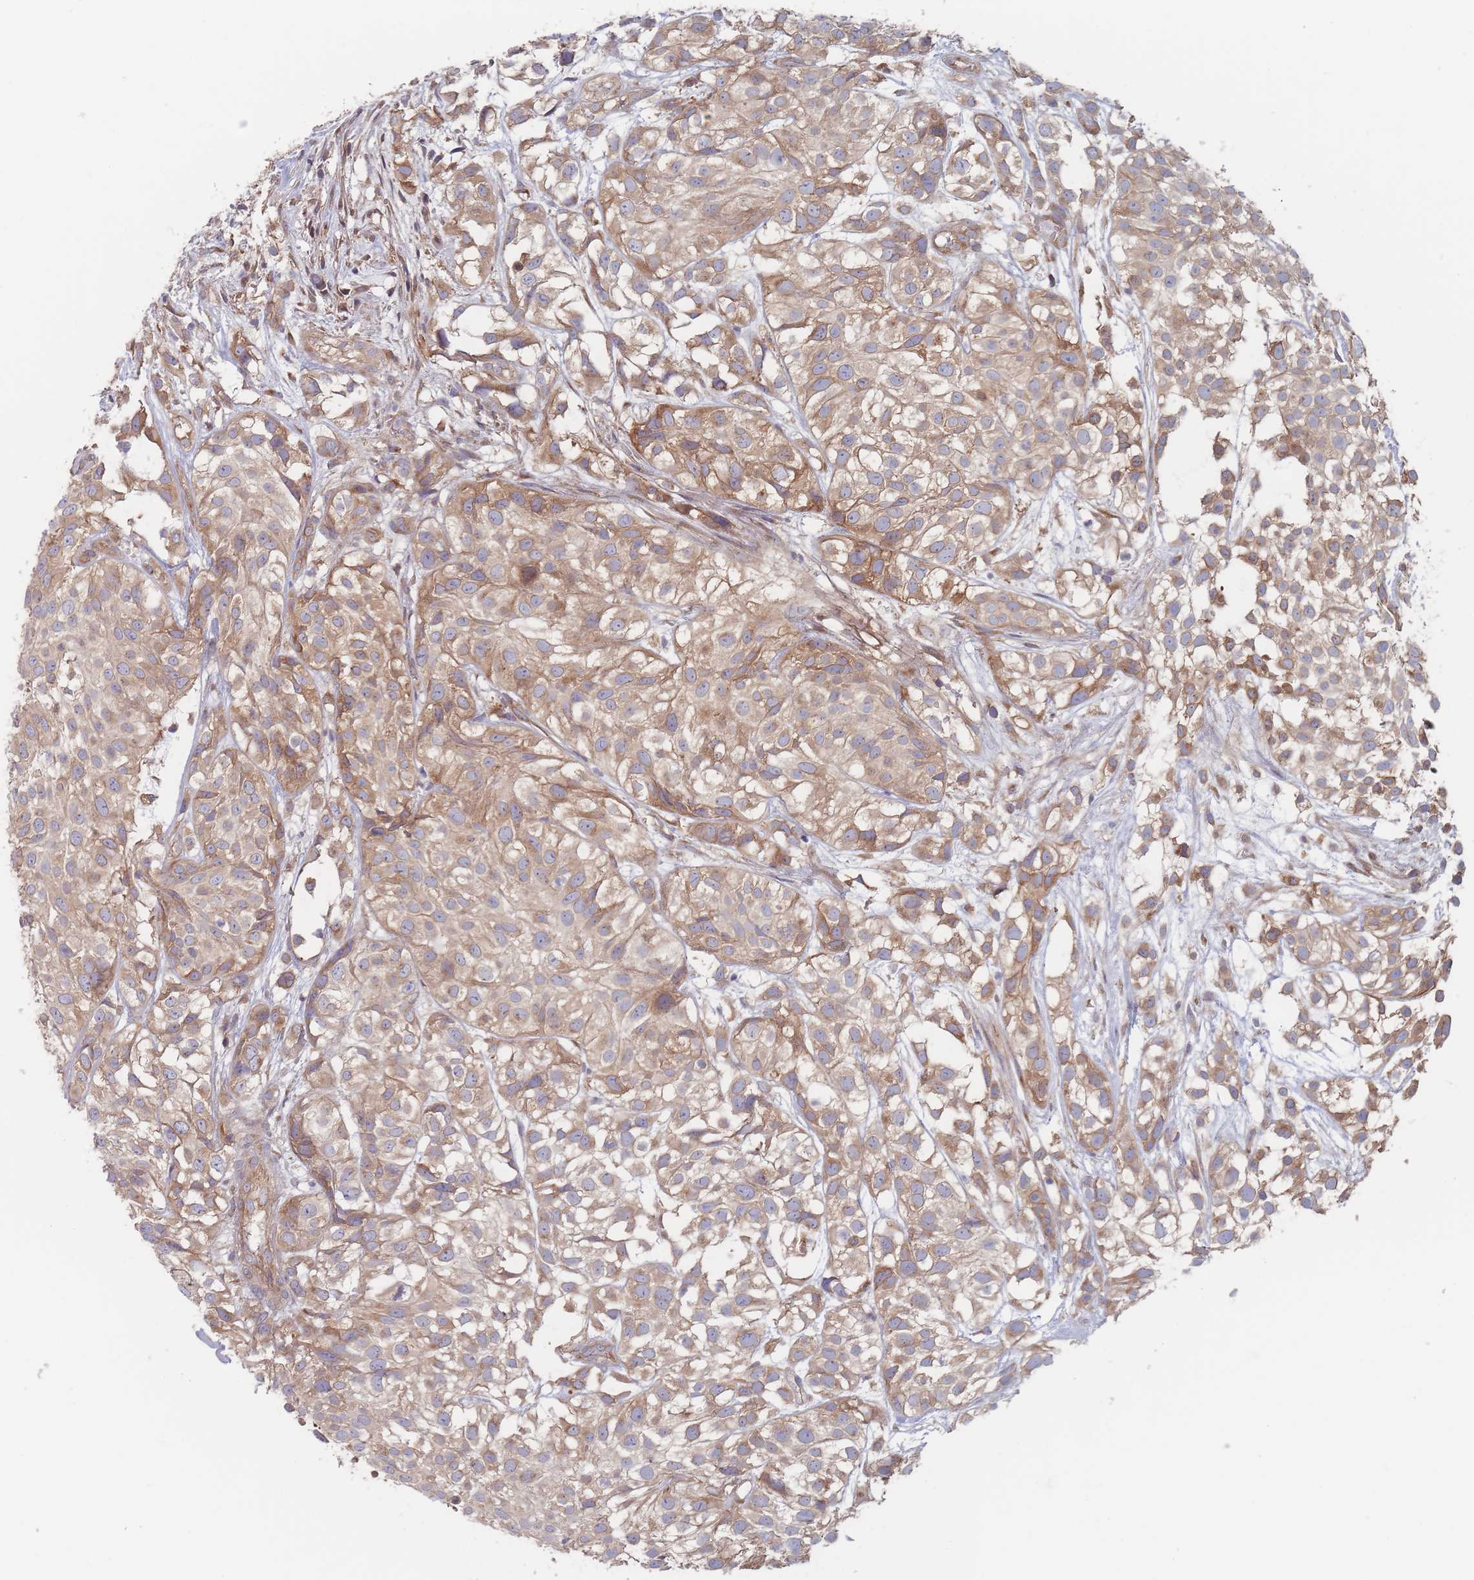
{"staining": {"intensity": "moderate", "quantity": ">75%", "location": "cytoplasmic/membranous"}, "tissue": "urothelial cancer", "cell_type": "Tumor cells", "image_type": "cancer", "snomed": [{"axis": "morphology", "description": "Urothelial carcinoma, High grade"}, {"axis": "topography", "description": "Urinary bladder"}], "caption": "This is a photomicrograph of IHC staining of high-grade urothelial carcinoma, which shows moderate positivity in the cytoplasmic/membranous of tumor cells.", "gene": "KDSR", "patient": {"sex": "male", "age": 56}}